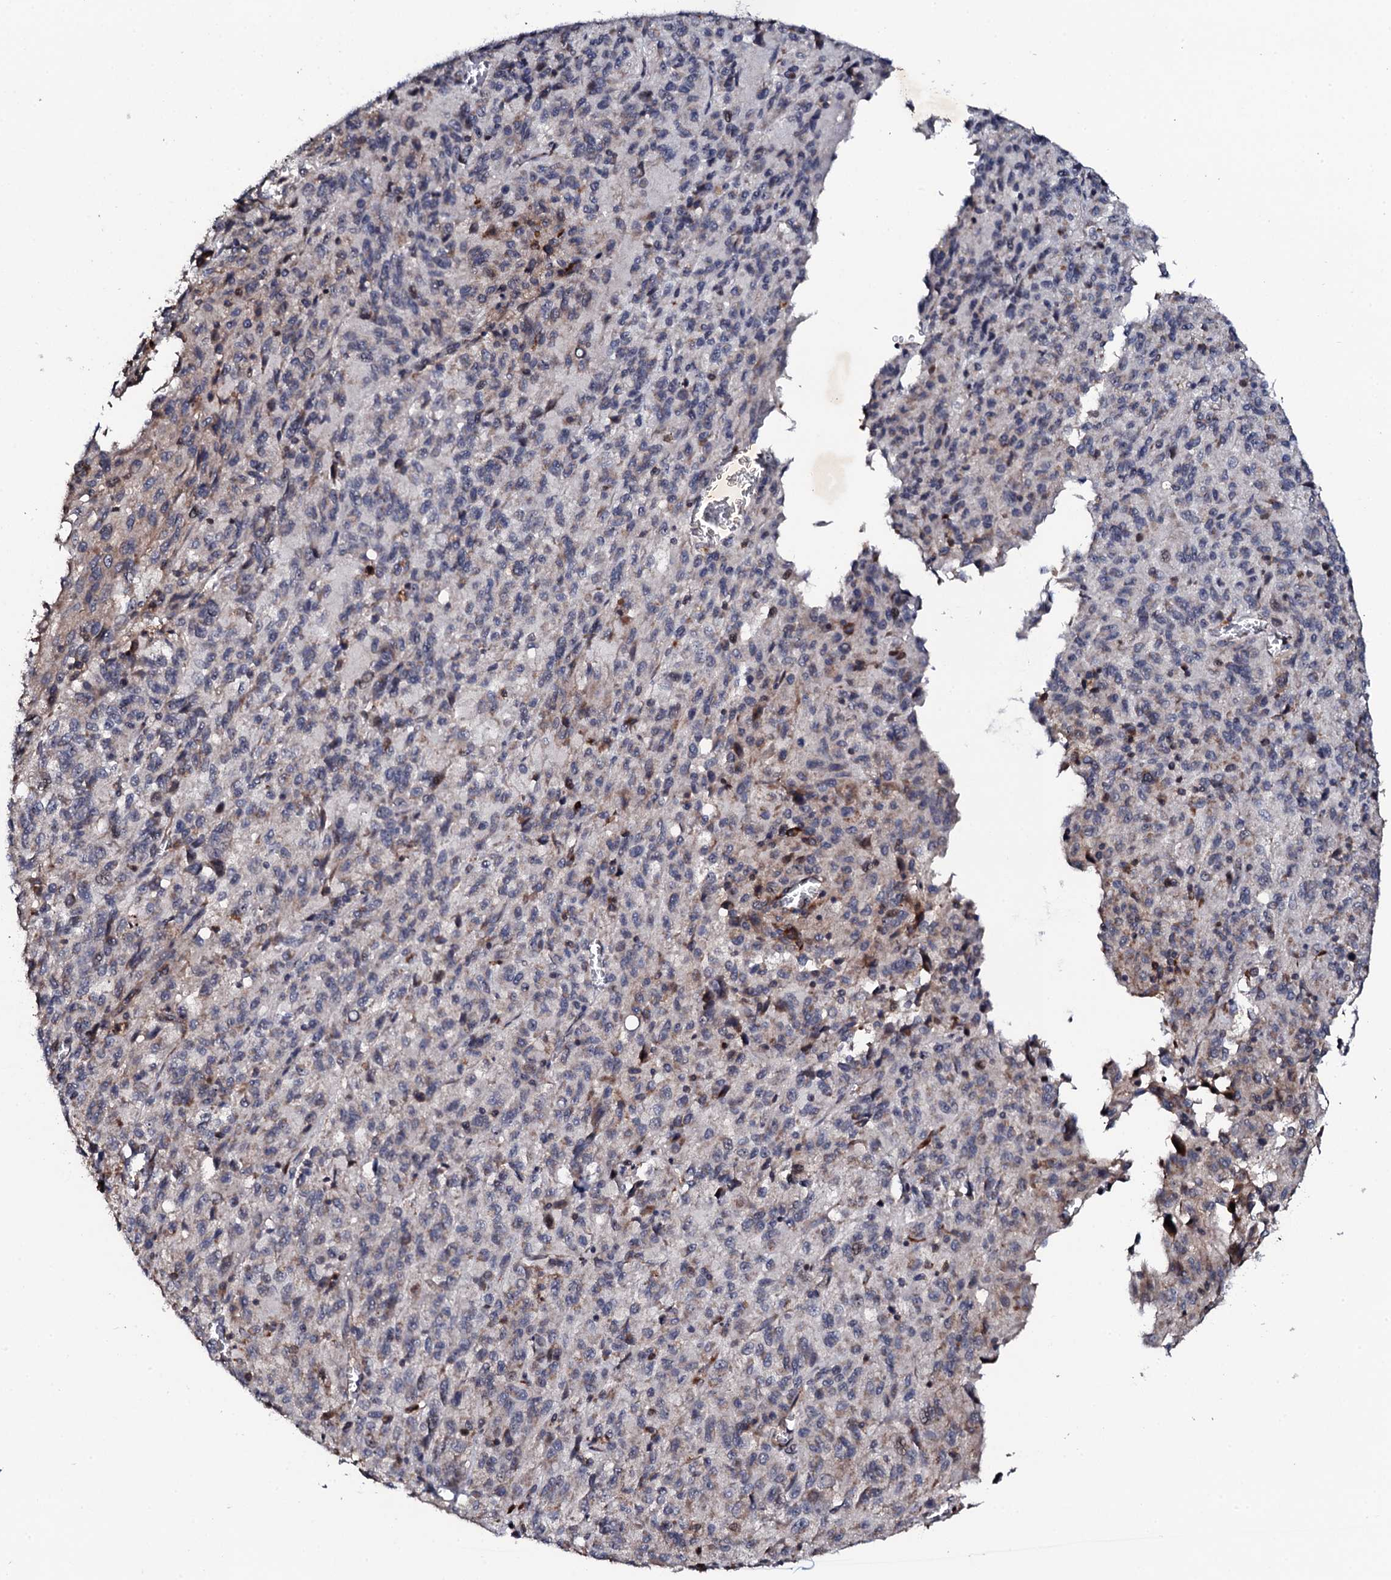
{"staining": {"intensity": "negative", "quantity": "none", "location": "none"}, "tissue": "melanoma", "cell_type": "Tumor cells", "image_type": "cancer", "snomed": [{"axis": "morphology", "description": "Malignant melanoma, Metastatic site"}, {"axis": "topography", "description": "Lung"}], "caption": "Immunohistochemistry histopathology image of human melanoma stained for a protein (brown), which displays no expression in tumor cells.", "gene": "FAM111A", "patient": {"sex": "male", "age": 64}}